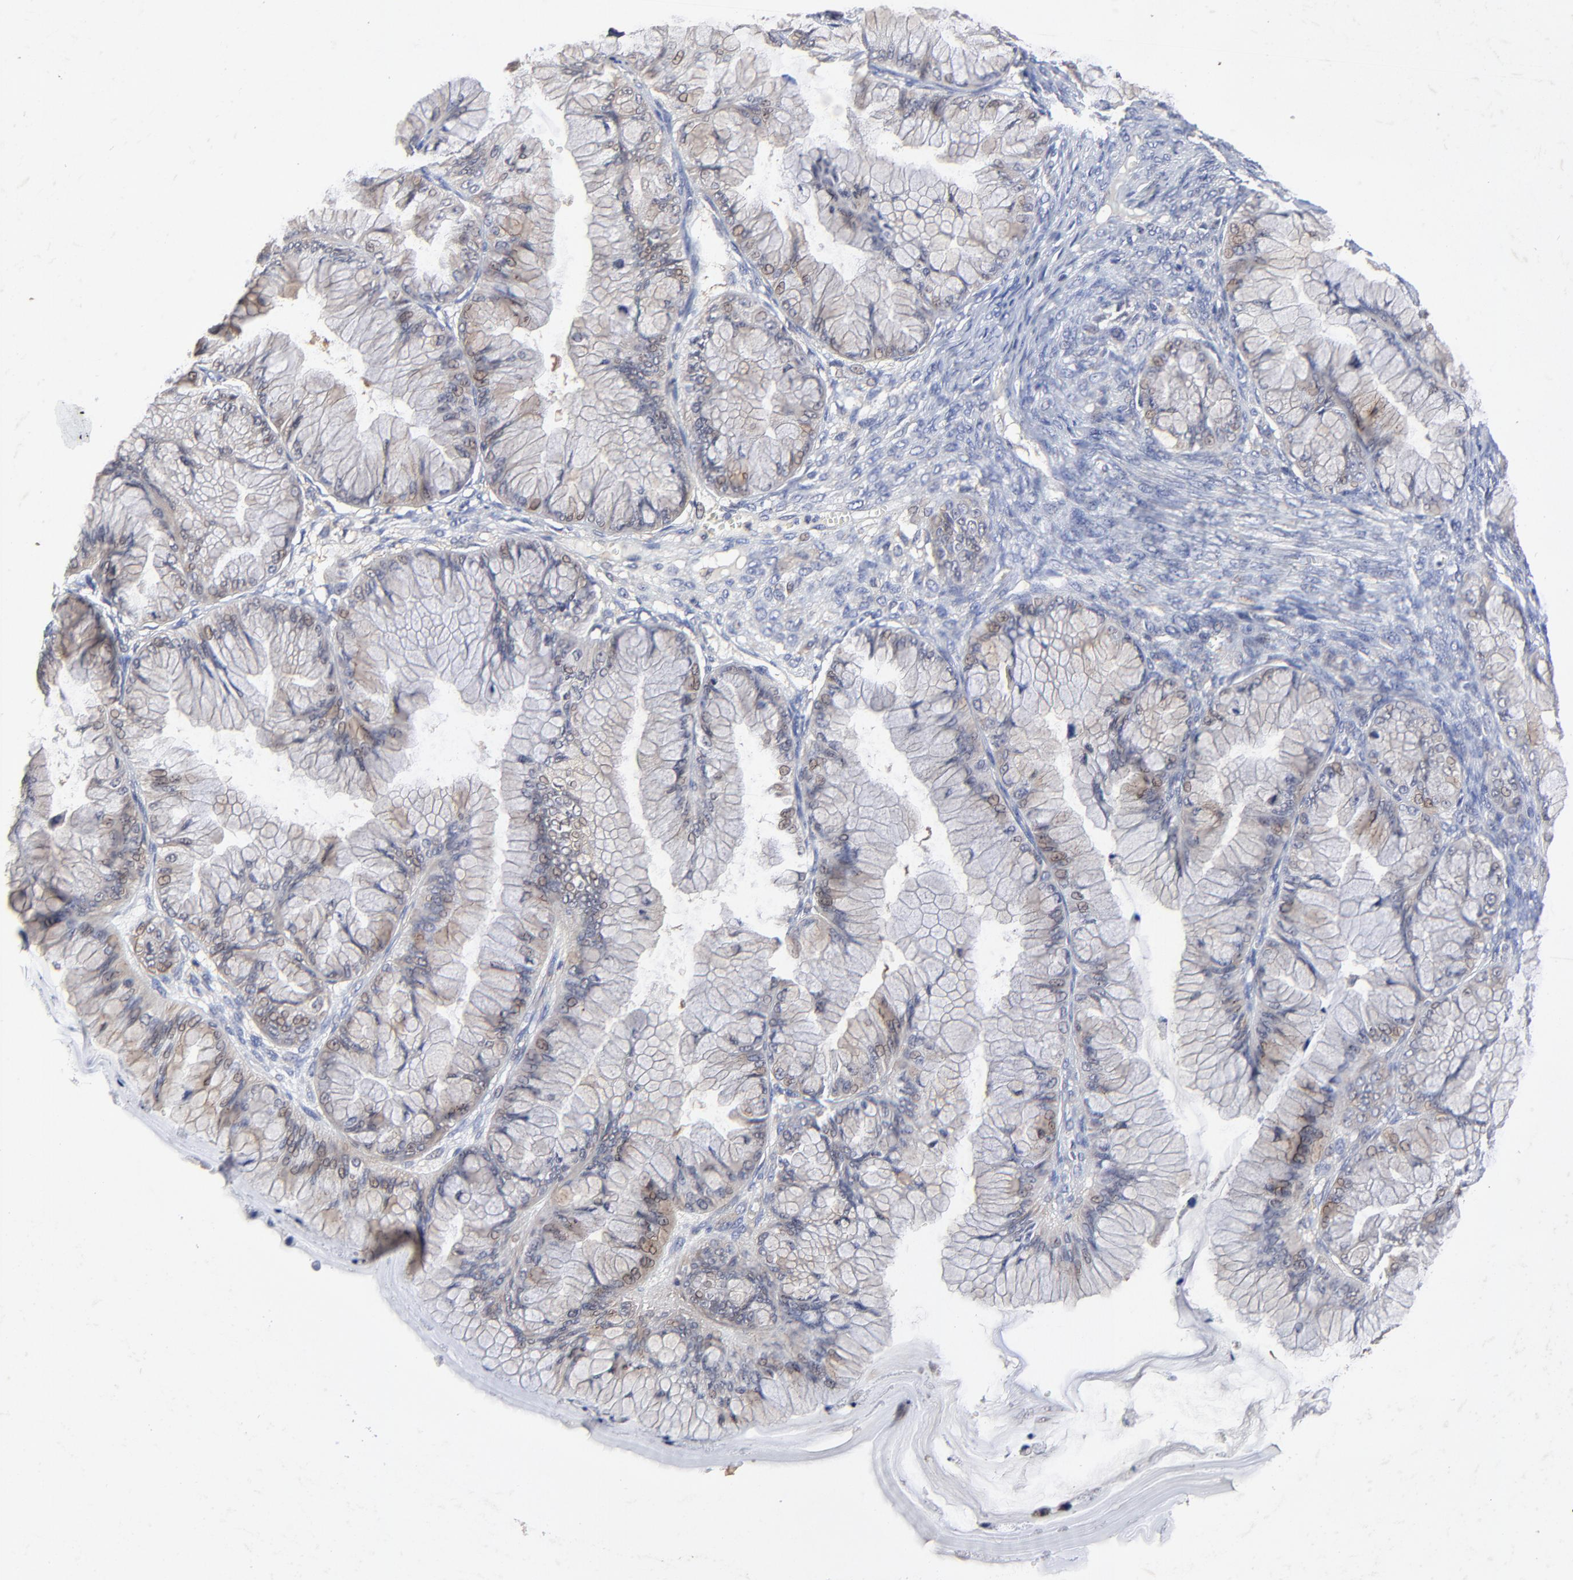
{"staining": {"intensity": "weak", "quantity": "<25%", "location": "nuclear"}, "tissue": "ovarian cancer", "cell_type": "Tumor cells", "image_type": "cancer", "snomed": [{"axis": "morphology", "description": "Cystadenocarcinoma, mucinous, NOS"}, {"axis": "topography", "description": "Ovary"}], "caption": "Immunohistochemistry (IHC) histopathology image of human mucinous cystadenocarcinoma (ovarian) stained for a protein (brown), which reveals no staining in tumor cells.", "gene": "LGALS3", "patient": {"sex": "female", "age": 63}}